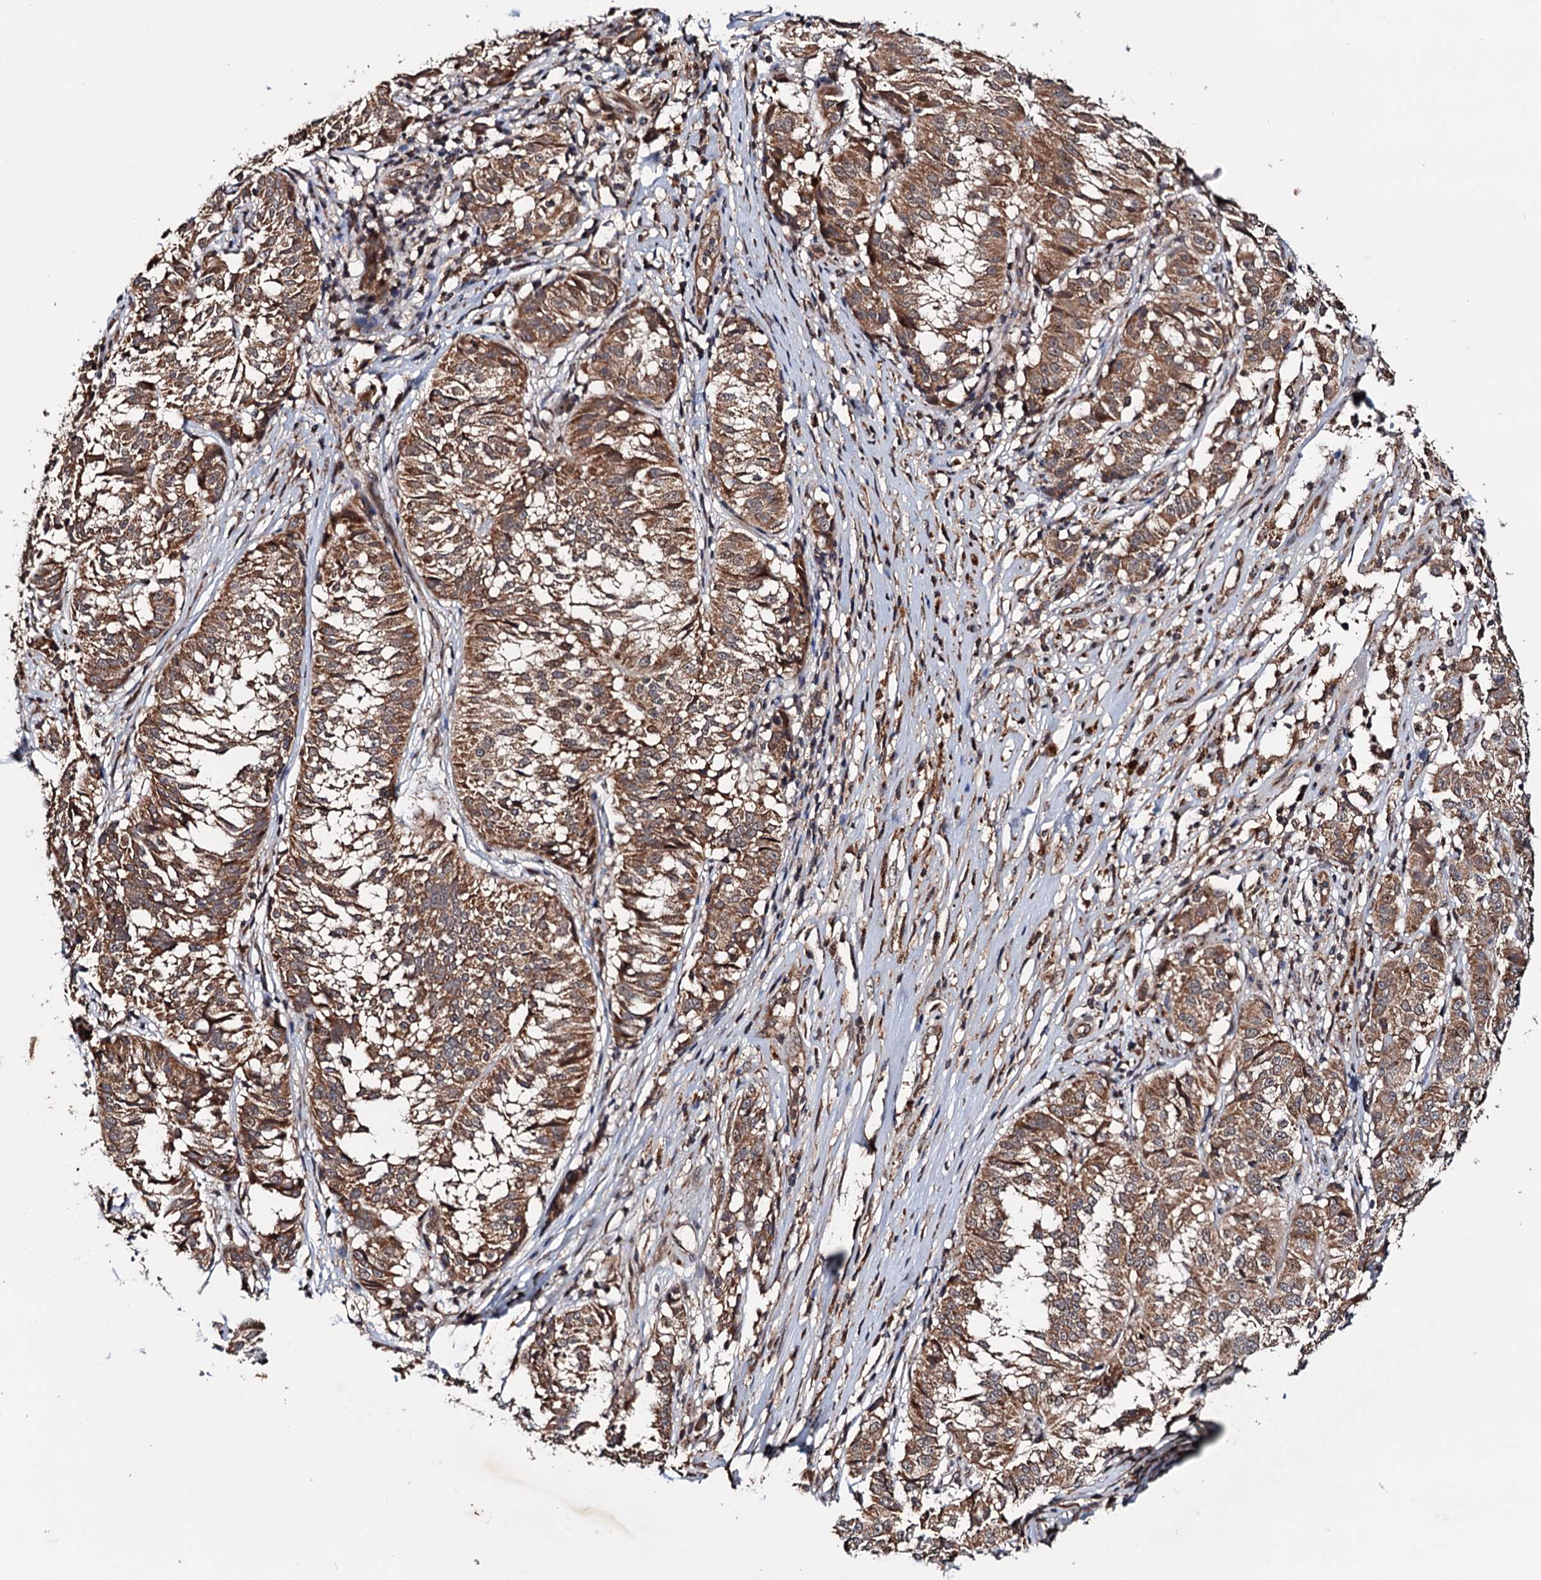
{"staining": {"intensity": "moderate", "quantity": ">75%", "location": "cytoplasmic/membranous"}, "tissue": "melanoma", "cell_type": "Tumor cells", "image_type": "cancer", "snomed": [{"axis": "morphology", "description": "Malignant melanoma, NOS"}, {"axis": "topography", "description": "Skin"}], "caption": "IHC staining of malignant melanoma, which exhibits medium levels of moderate cytoplasmic/membranous staining in about >75% of tumor cells indicating moderate cytoplasmic/membranous protein expression. The staining was performed using DAB (3,3'-diaminobenzidine) (brown) for protein detection and nuclei were counterstained in hematoxylin (blue).", "gene": "NAA16", "patient": {"sex": "female", "age": 72}}